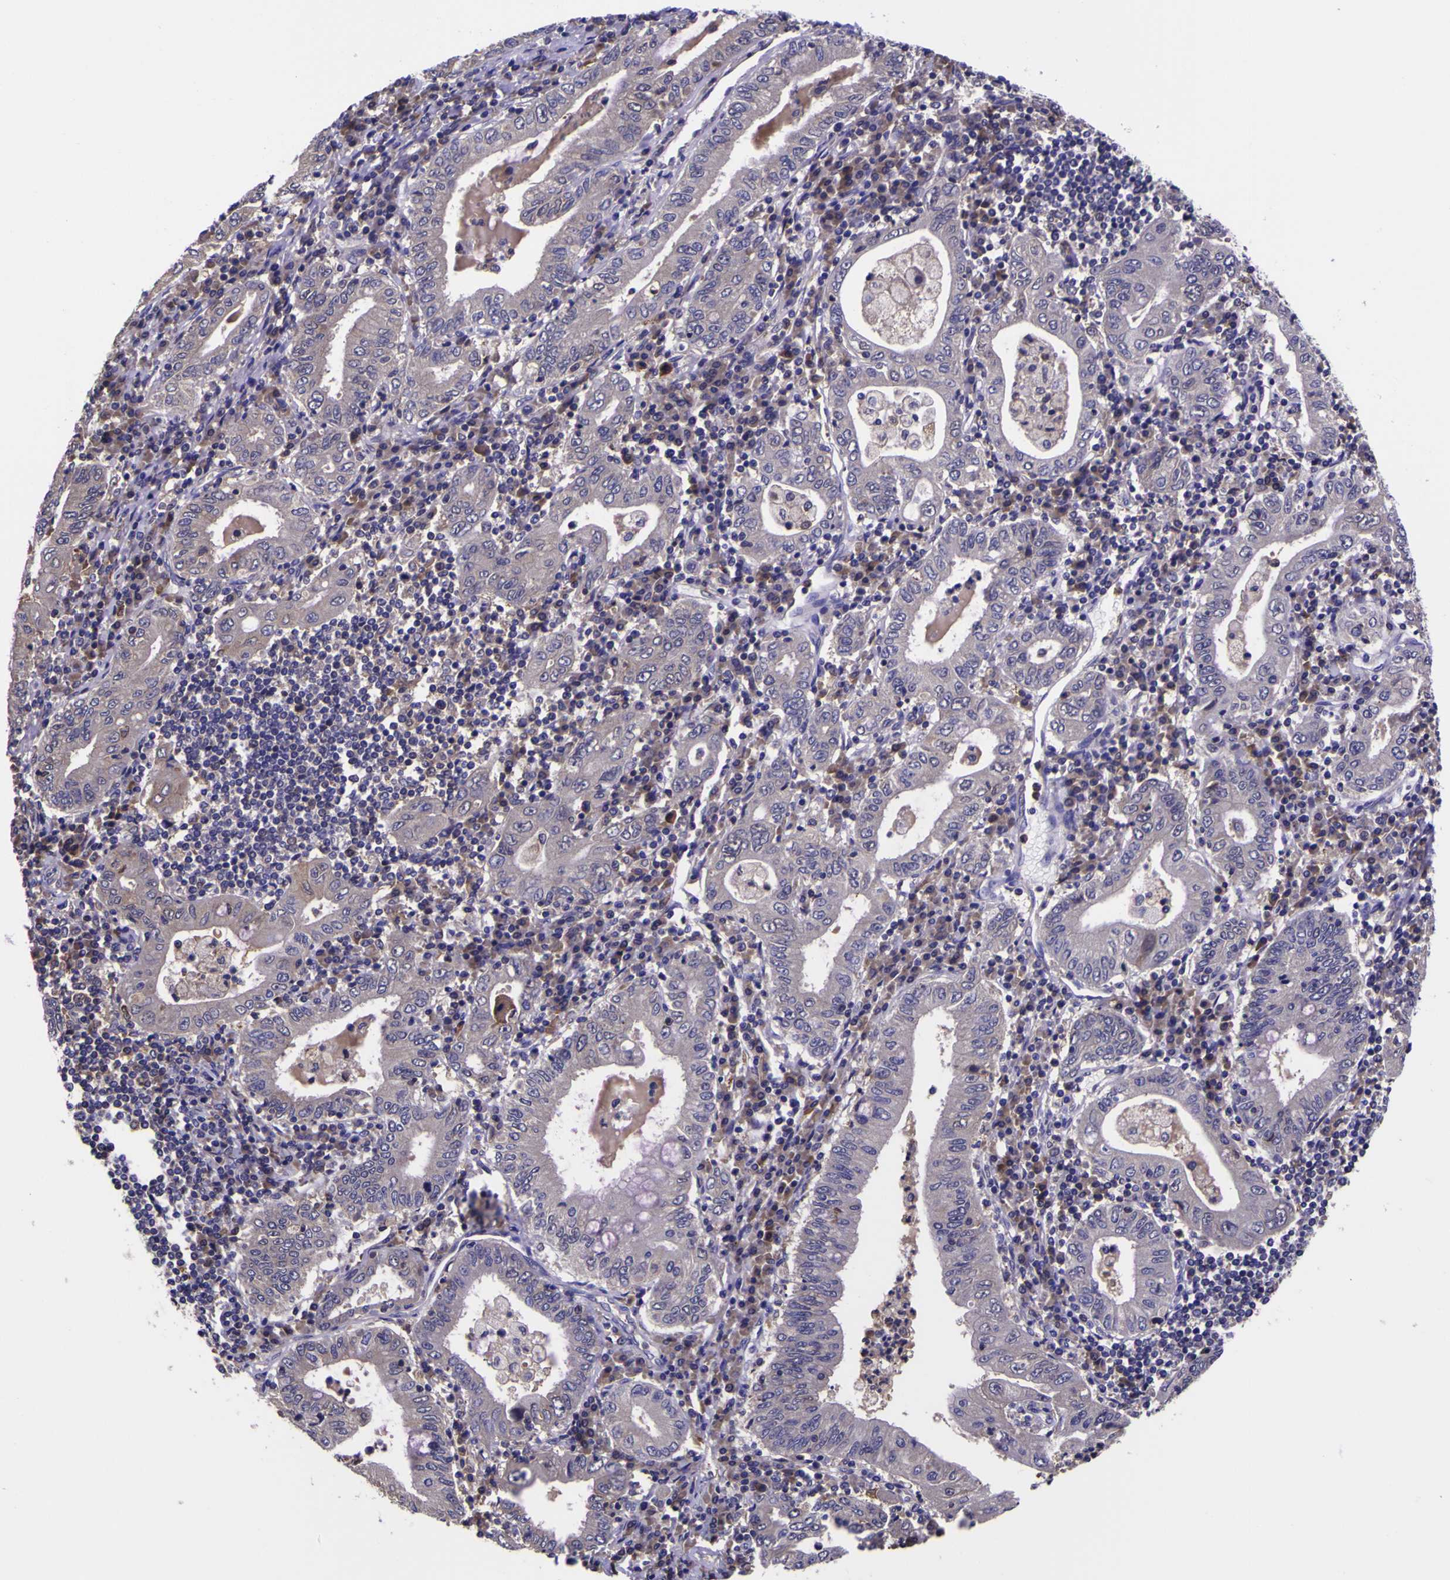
{"staining": {"intensity": "negative", "quantity": "none", "location": "none"}, "tissue": "stomach cancer", "cell_type": "Tumor cells", "image_type": "cancer", "snomed": [{"axis": "morphology", "description": "Normal tissue, NOS"}, {"axis": "morphology", "description": "Adenocarcinoma, NOS"}, {"axis": "topography", "description": "Esophagus"}, {"axis": "topography", "description": "Stomach, upper"}, {"axis": "topography", "description": "Peripheral nerve tissue"}], "caption": "DAB (3,3'-diaminobenzidine) immunohistochemical staining of human stomach cancer (adenocarcinoma) reveals no significant positivity in tumor cells.", "gene": "MAPK14", "patient": {"sex": "male", "age": 62}}